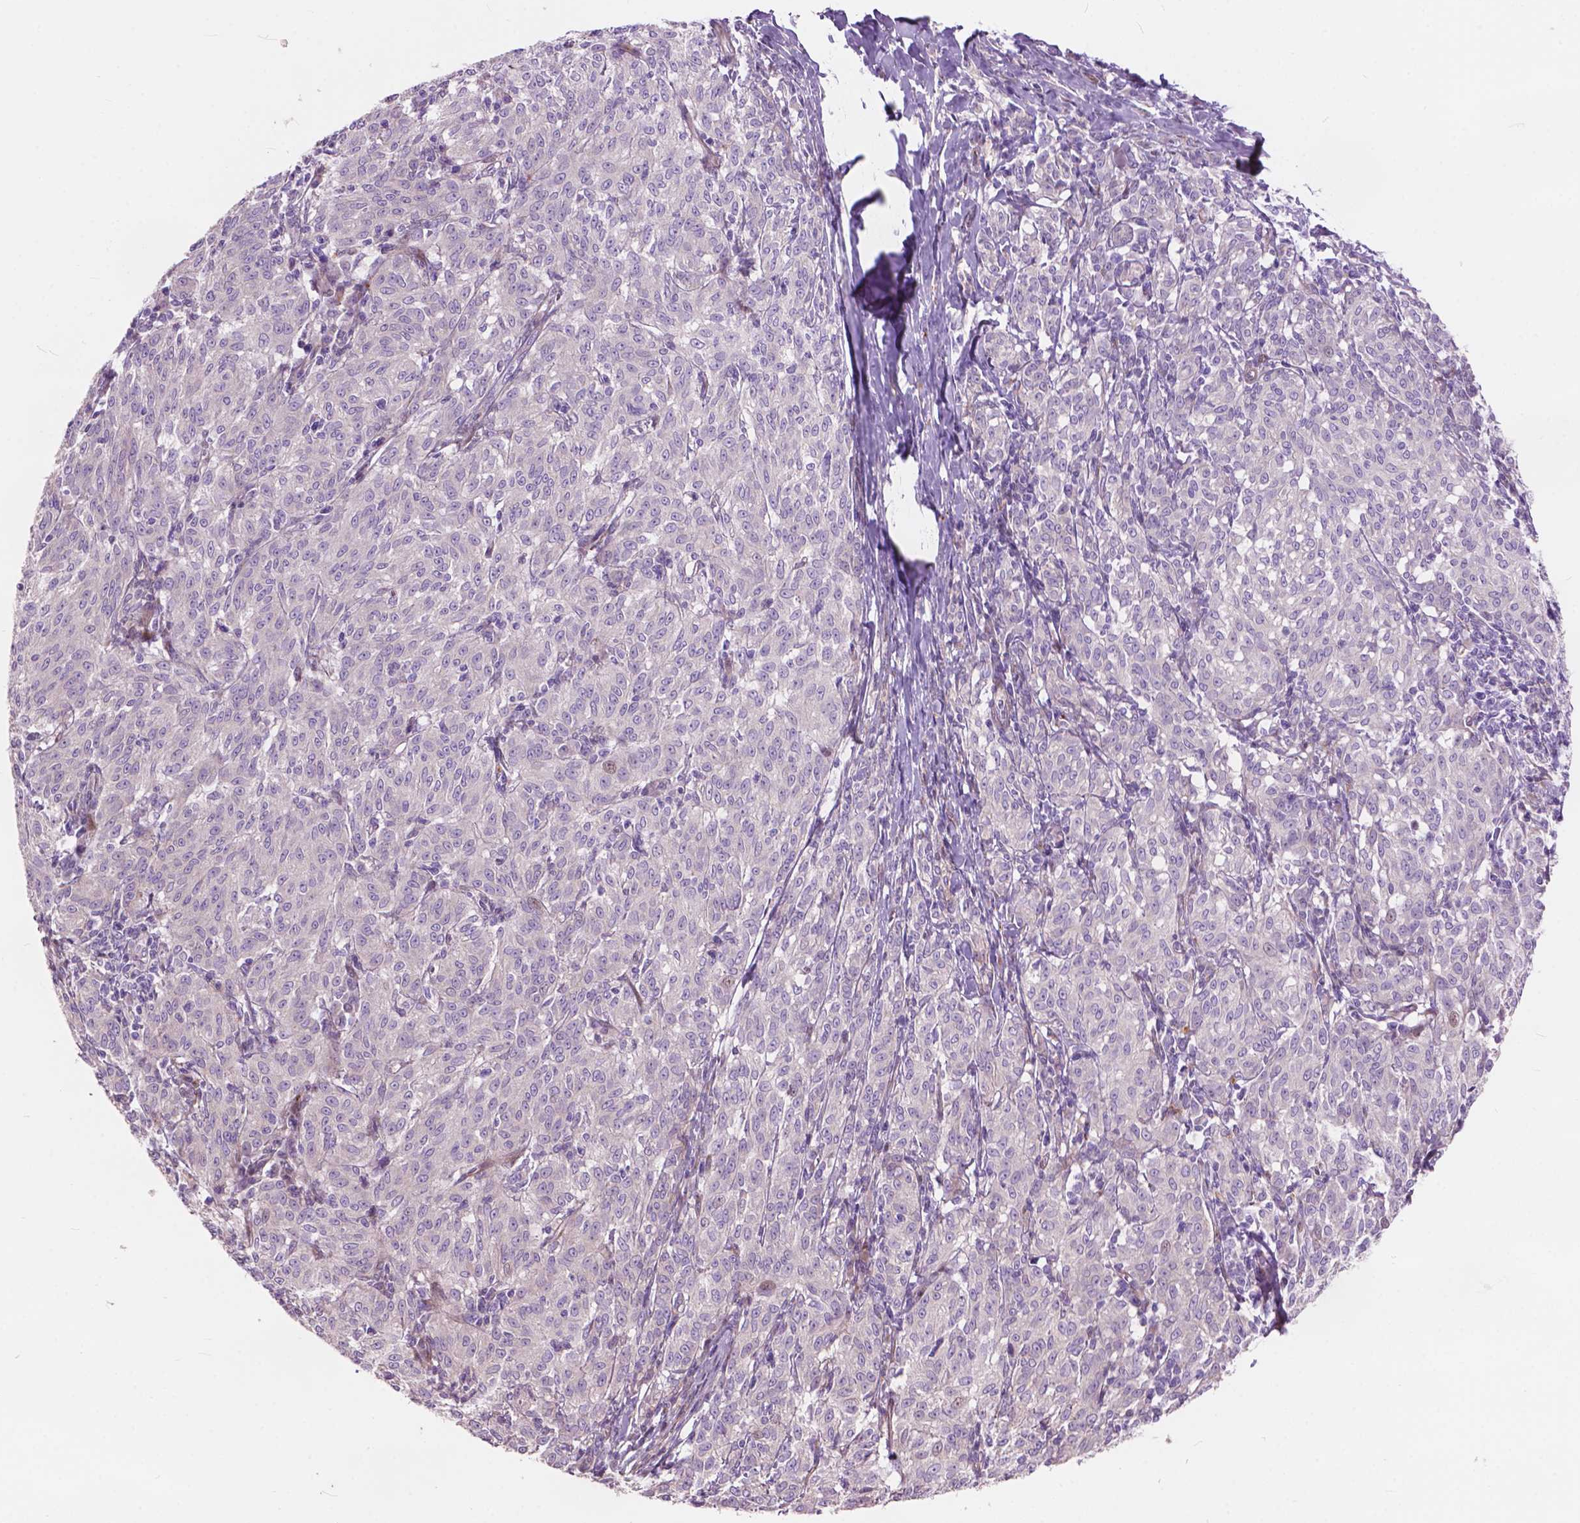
{"staining": {"intensity": "negative", "quantity": "none", "location": "none"}, "tissue": "melanoma", "cell_type": "Tumor cells", "image_type": "cancer", "snomed": [{"axis": "morphology", "description": "Malignant melanoma, NOS"}, {"axis": "topography", "description": "Skin"}], "caption": "Image shows no protein positivity in tumor cells of melanoma tissue.", "gene": "MORN1", "patient": {"sex": "female", "age": 72}}